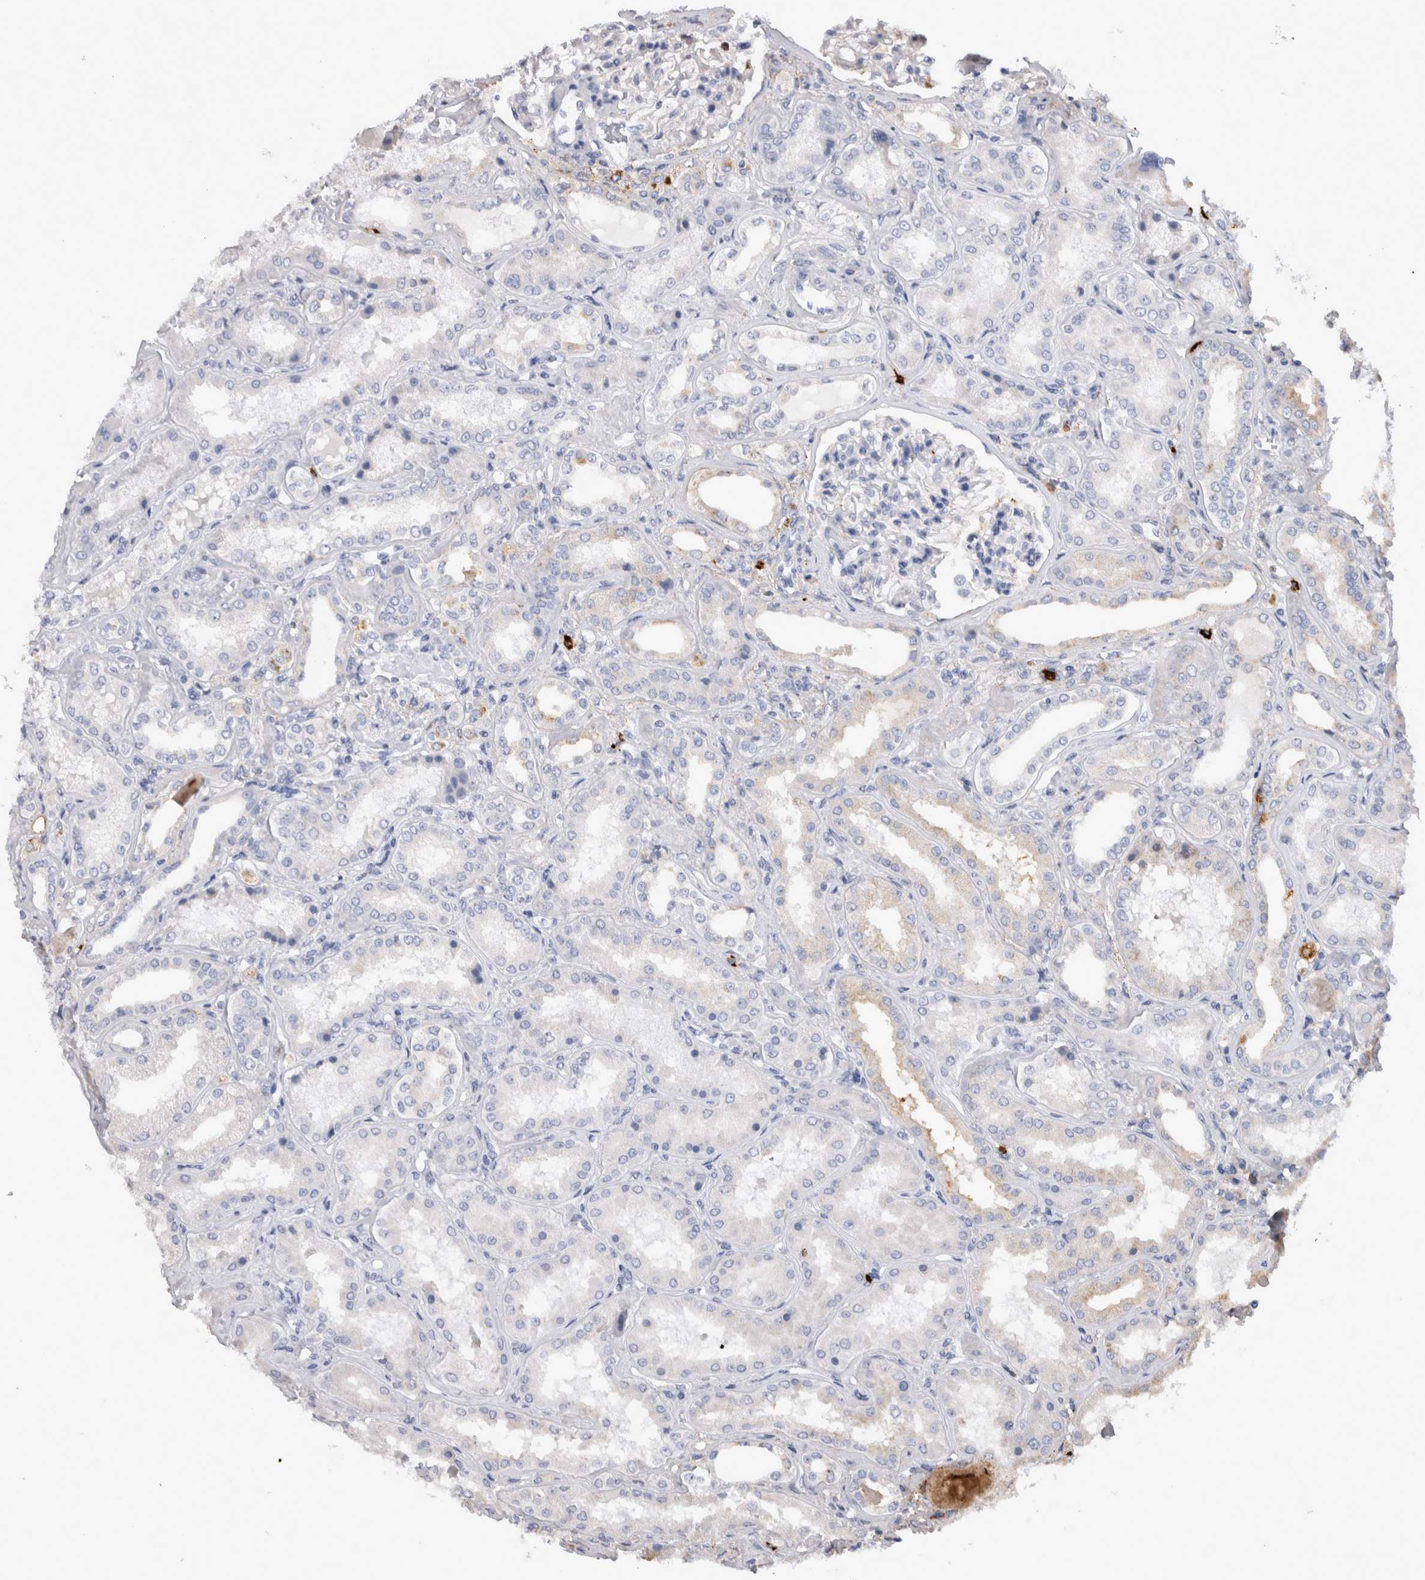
{"staining": {"intensity": "negative", "quantity": "none", "location": "none"}, "tissue": "kidney", "cell_type": "Cells in glomeruli", "image_type": "normal", "snomed": [{"axis": "morphology", "description": "Normal tissue, NOS"}, {"axis": "topography", "description": "Kidney"}], "caption": "A high-resolution micrograph shows immunohistochemistry (IHC) staining of benign kidney, which reveals no significant staining in cells in glomeruli. The staining was performed using DAB (3,3'-diaminobenzidine) to visualize the protein expression in brown, while the nuclei were stained in blue with hematoxylin (Magnification: 20x).", "gene": "CD63", "patient": {"sex": "female", "age": 56}}